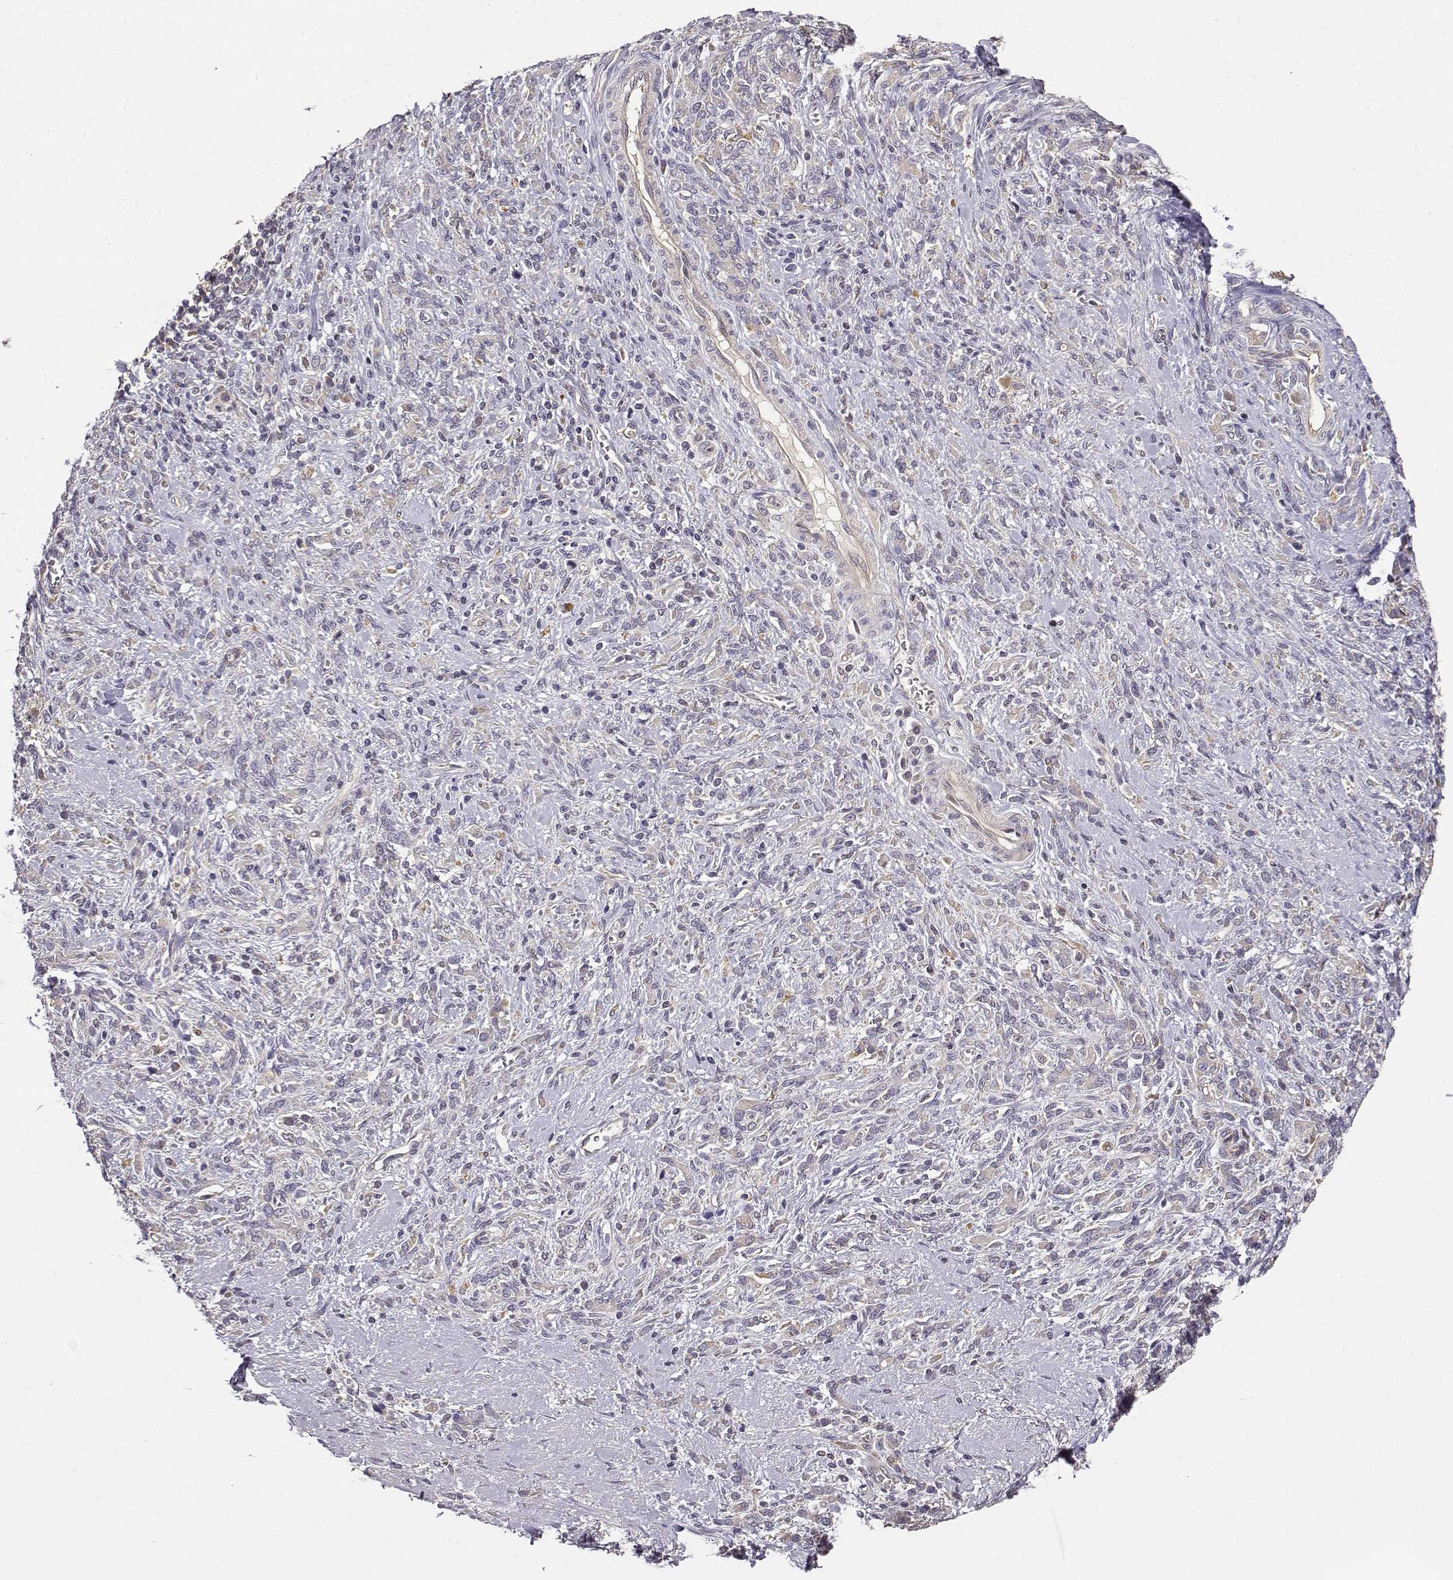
{"staining": {"intensity": "negative", "quantity": "none", "location": "none"}, "tissue": "stomach cancer", "cell_type": "Tumor cells", "image_type": "cancer", "snomed": [{"axis": "morphology", "description": "Adenocarcinoma, NOS"}, {"axis": "topography", "description": "Stomach"}], "caption": "High power microscopy micrograph of an immunohistochemistry (IHC) histopathology image of adenocarcinoma (stomach), revealing no significant staining in tumor cells.", "gene": "CRIM1", "patient": {"sex": "female", "age": 57}}